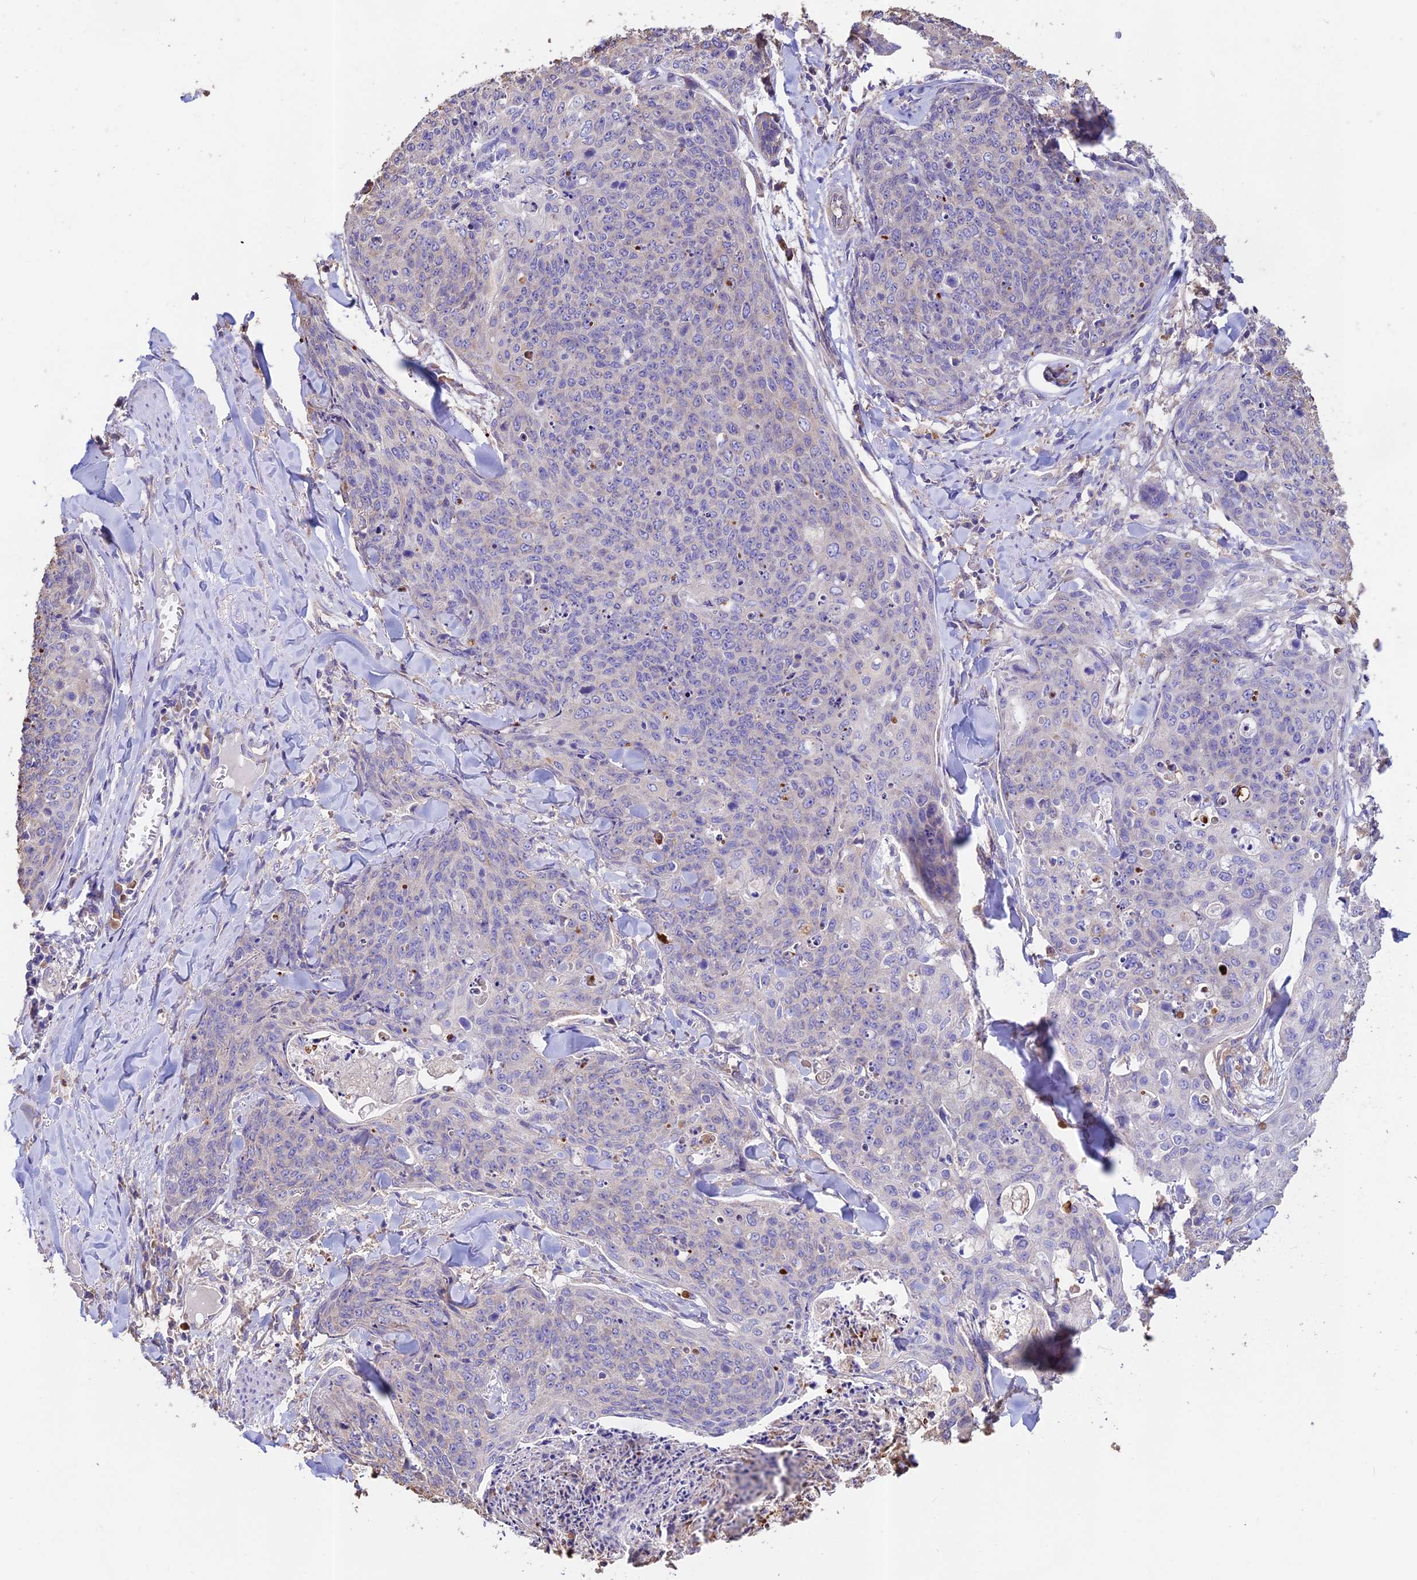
{"staining": {"intensity": "negative", "quantity": "none", "location": "none"}, "tissue": "skin cancer", "cell_type": "Tumor cells", "image_type": "cancer", "snomed": [{"axis": "morphology", "description": "Squamous cell carcinoma, NOS"}, {"axis": "topography", "description": "Skin"}, {"axis": "topography", "description": "Vulva"}], "caption": "Tumor cells show no significant expression in skin cancer (squamous cell carcinoma).", "gene": "EMC3", "patient": {"sex": "female", "age": 85}}